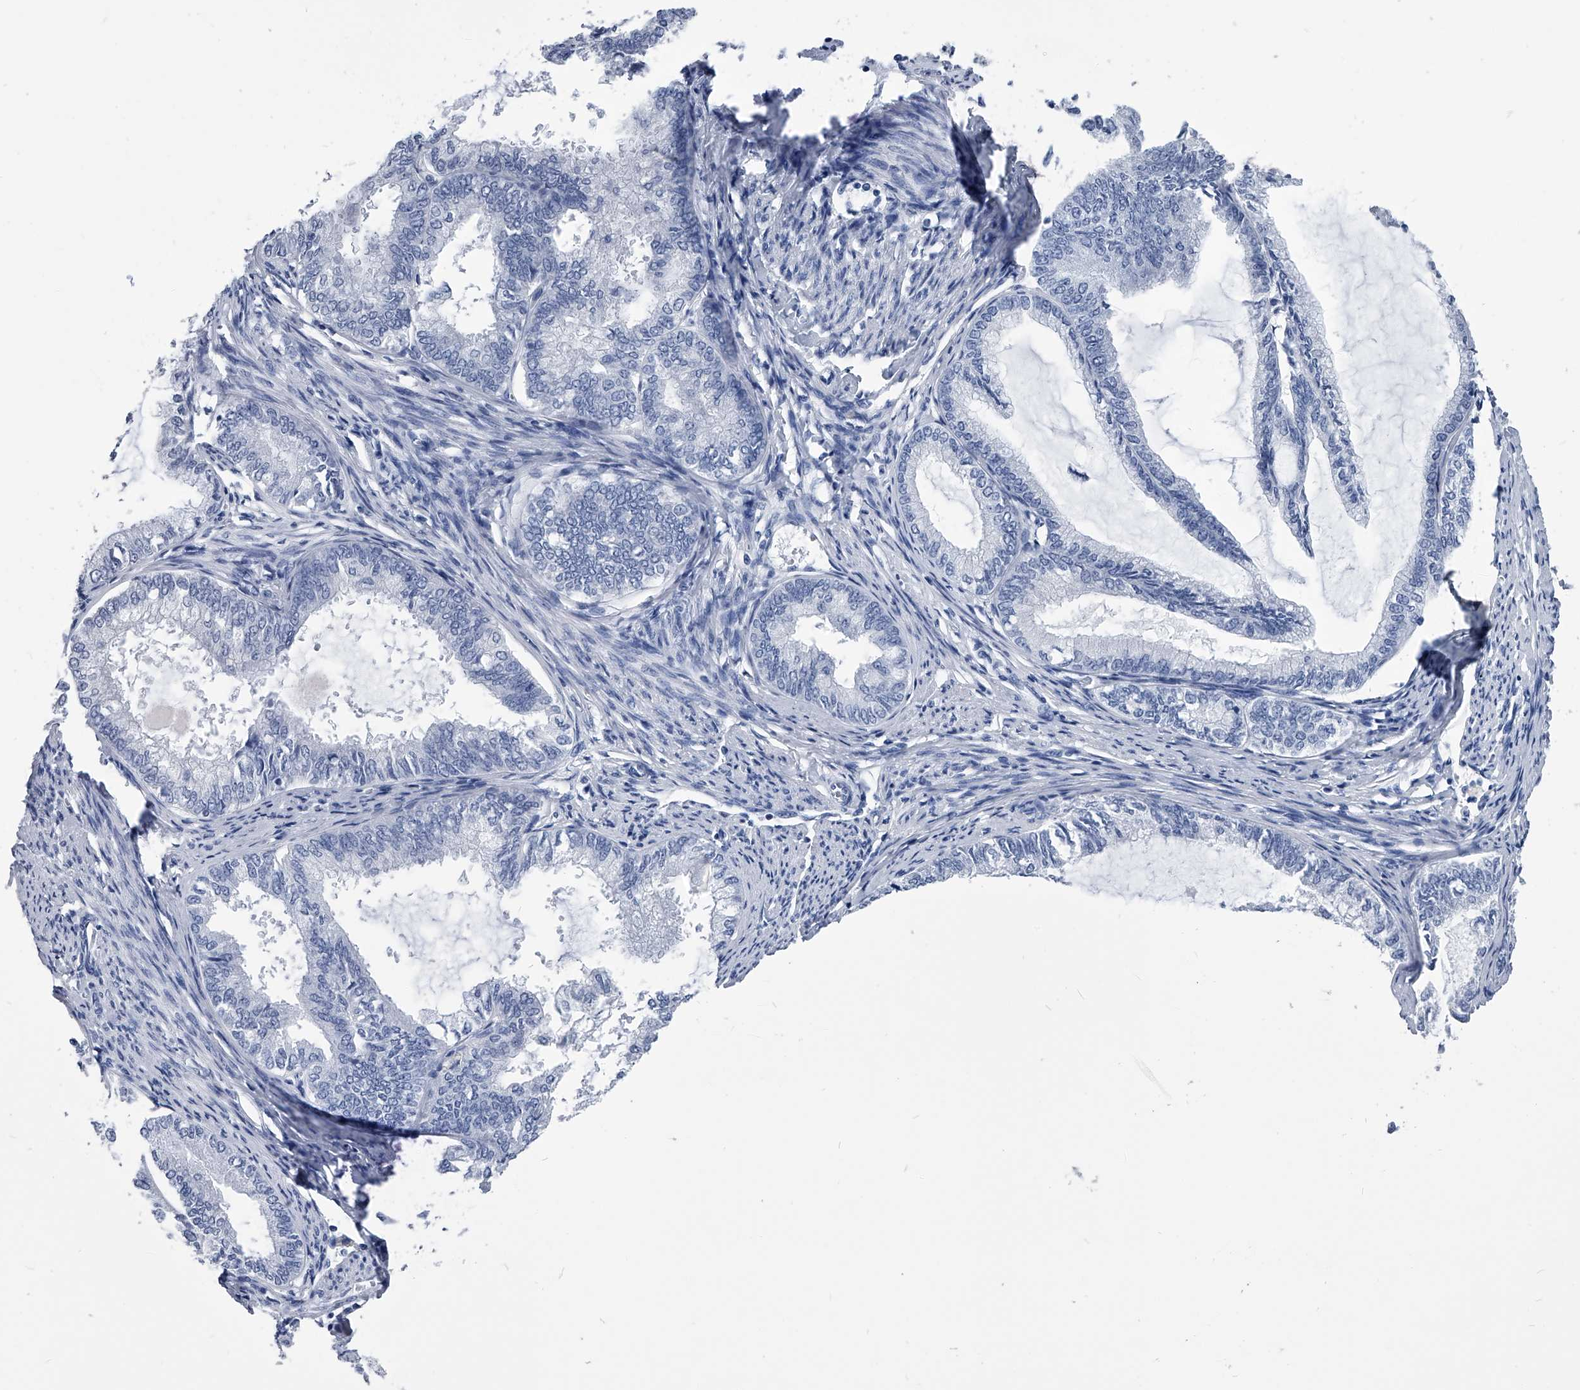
{"staining": {"intensity": "negative", "quantity": "none", "location": "none"}, "tissue": "endometrial cancer", "cell_type": "Tumor cells", "image_type": "cancer", "snomed": [{"axis": "morphology", "description": "Adenocarcinoma, NOS"}, {"axis": "topography", "description": "Endometrium"}], "caption": "The immunohistochemistry (IHC) image has no significant expression in tumor cells of endometrial cancer (adenocarcinoma) tissue.", "gene": "PDXK", "patient": {"sex": "female", "age": 86}}